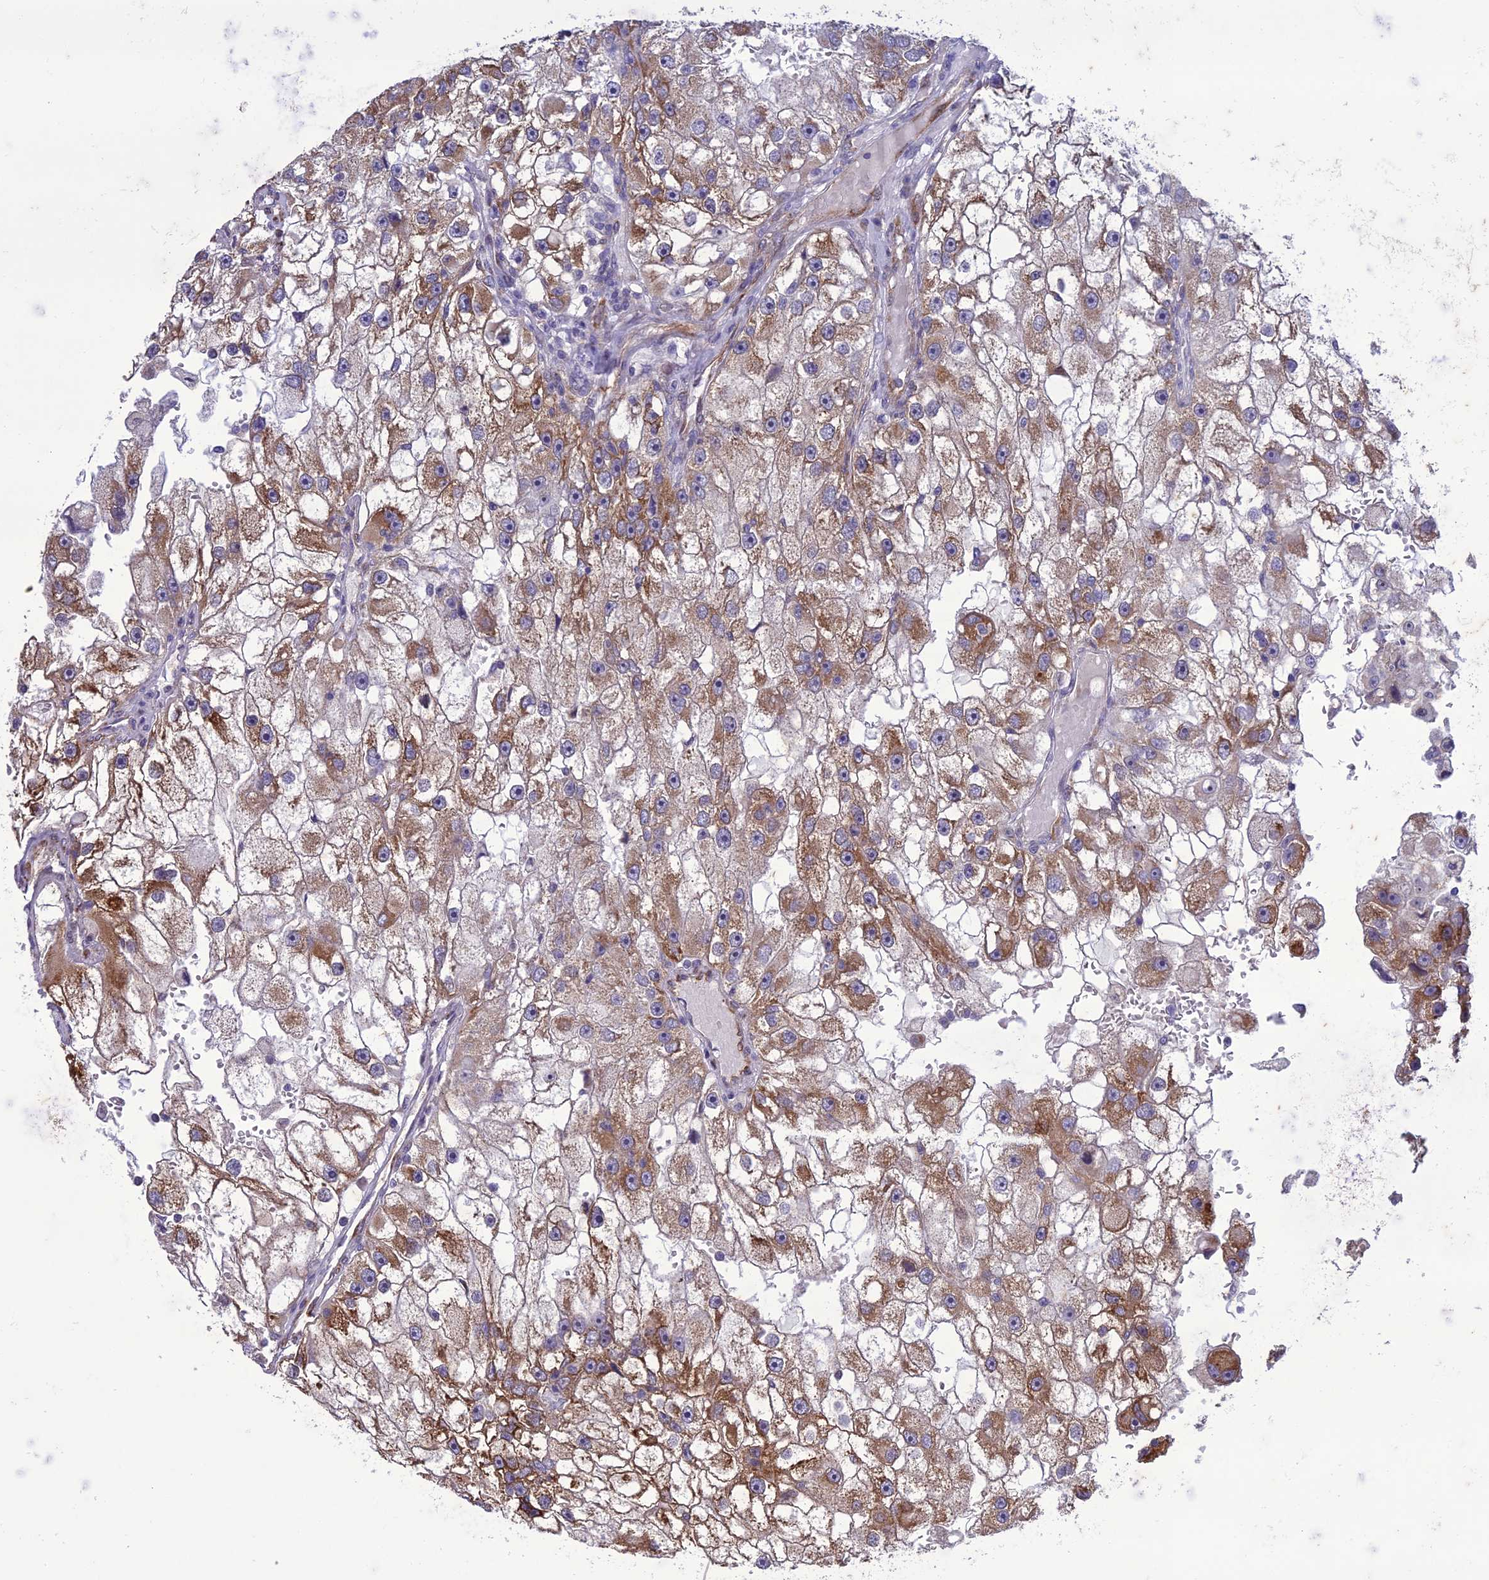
{"staining": {"intensity": "moderate", "quantity": "25%-75%", "location": "cytoplasmic/membranous"}, "tissue": "renal cancer", "cell_type": "Tumor cells", "image_type": "cancer", "snomed": [{"axis": "morphology", "description": "Adenocarcinoma, NOS"}, {"axis": "topography", "description": "Kidney"}], "caption": "Protein expression analysis of renal cancer reveals moderate cytoplasmic/membranous positivity in approximately 25%-75% of tumor cells.", "gene": "NODAL", "patient": {"sex": "male", "age": 63}}